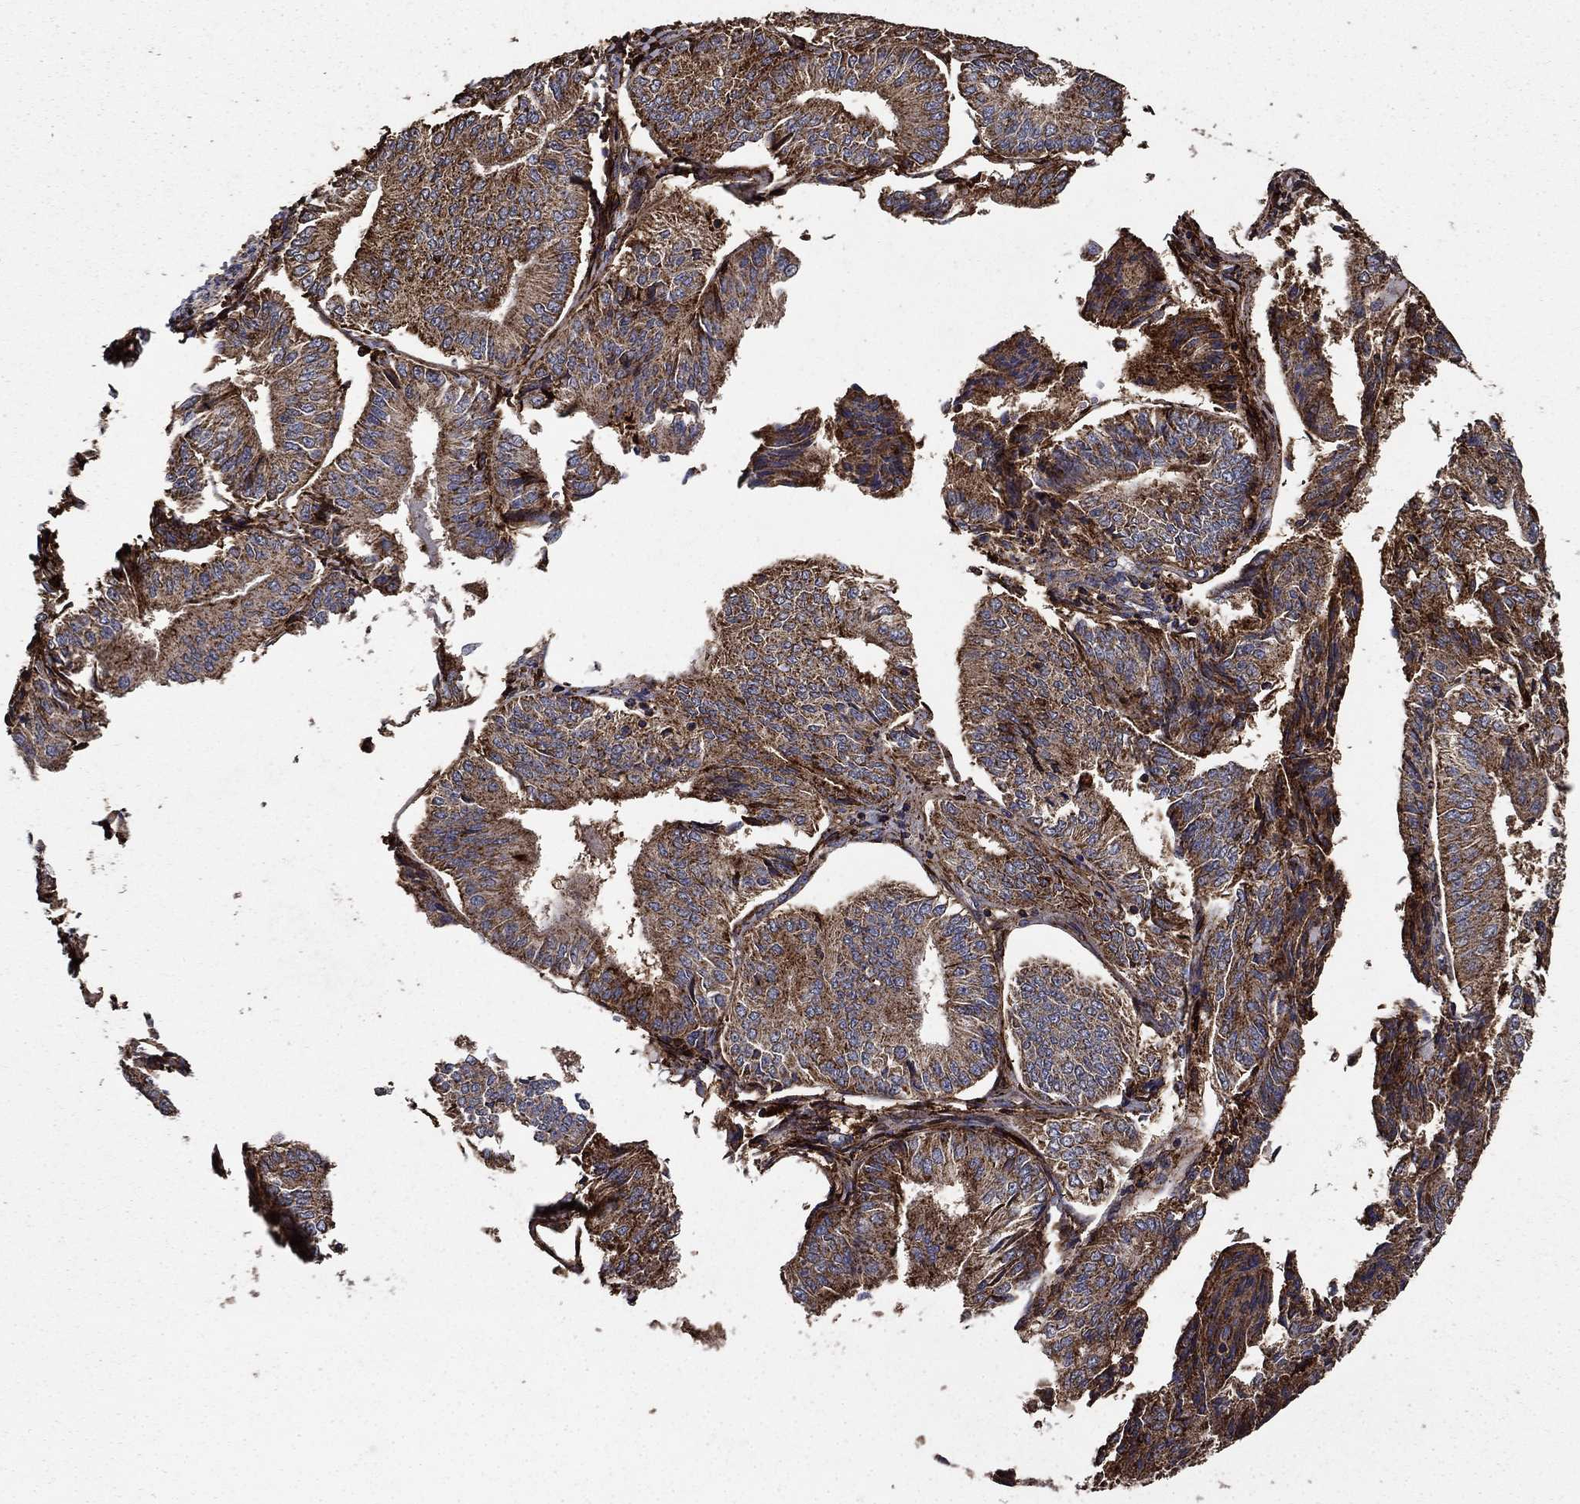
{"staining": {"intensity": "strong", "quantity": "25%-75%", "location": "cytoplasmic/membranous"}, "tissue": "endometrial cancer", "cell_type": "Tumor cells", "image_type": "cancer", "snomed": [{"axis": "morphology", "description": "Adenocarcinoma, NOS"}, {"axis": "topography", "description": "Endometrium"}], "caption": "IHC (DAB) staining of adenocarcinoma (endometrial) exhibits strong cytoplasmic/membranous protein positivity in about 25%-75% of tumor cells.", "gene": "IFRD1", "patient": {"sex": "female", "age": 58}}